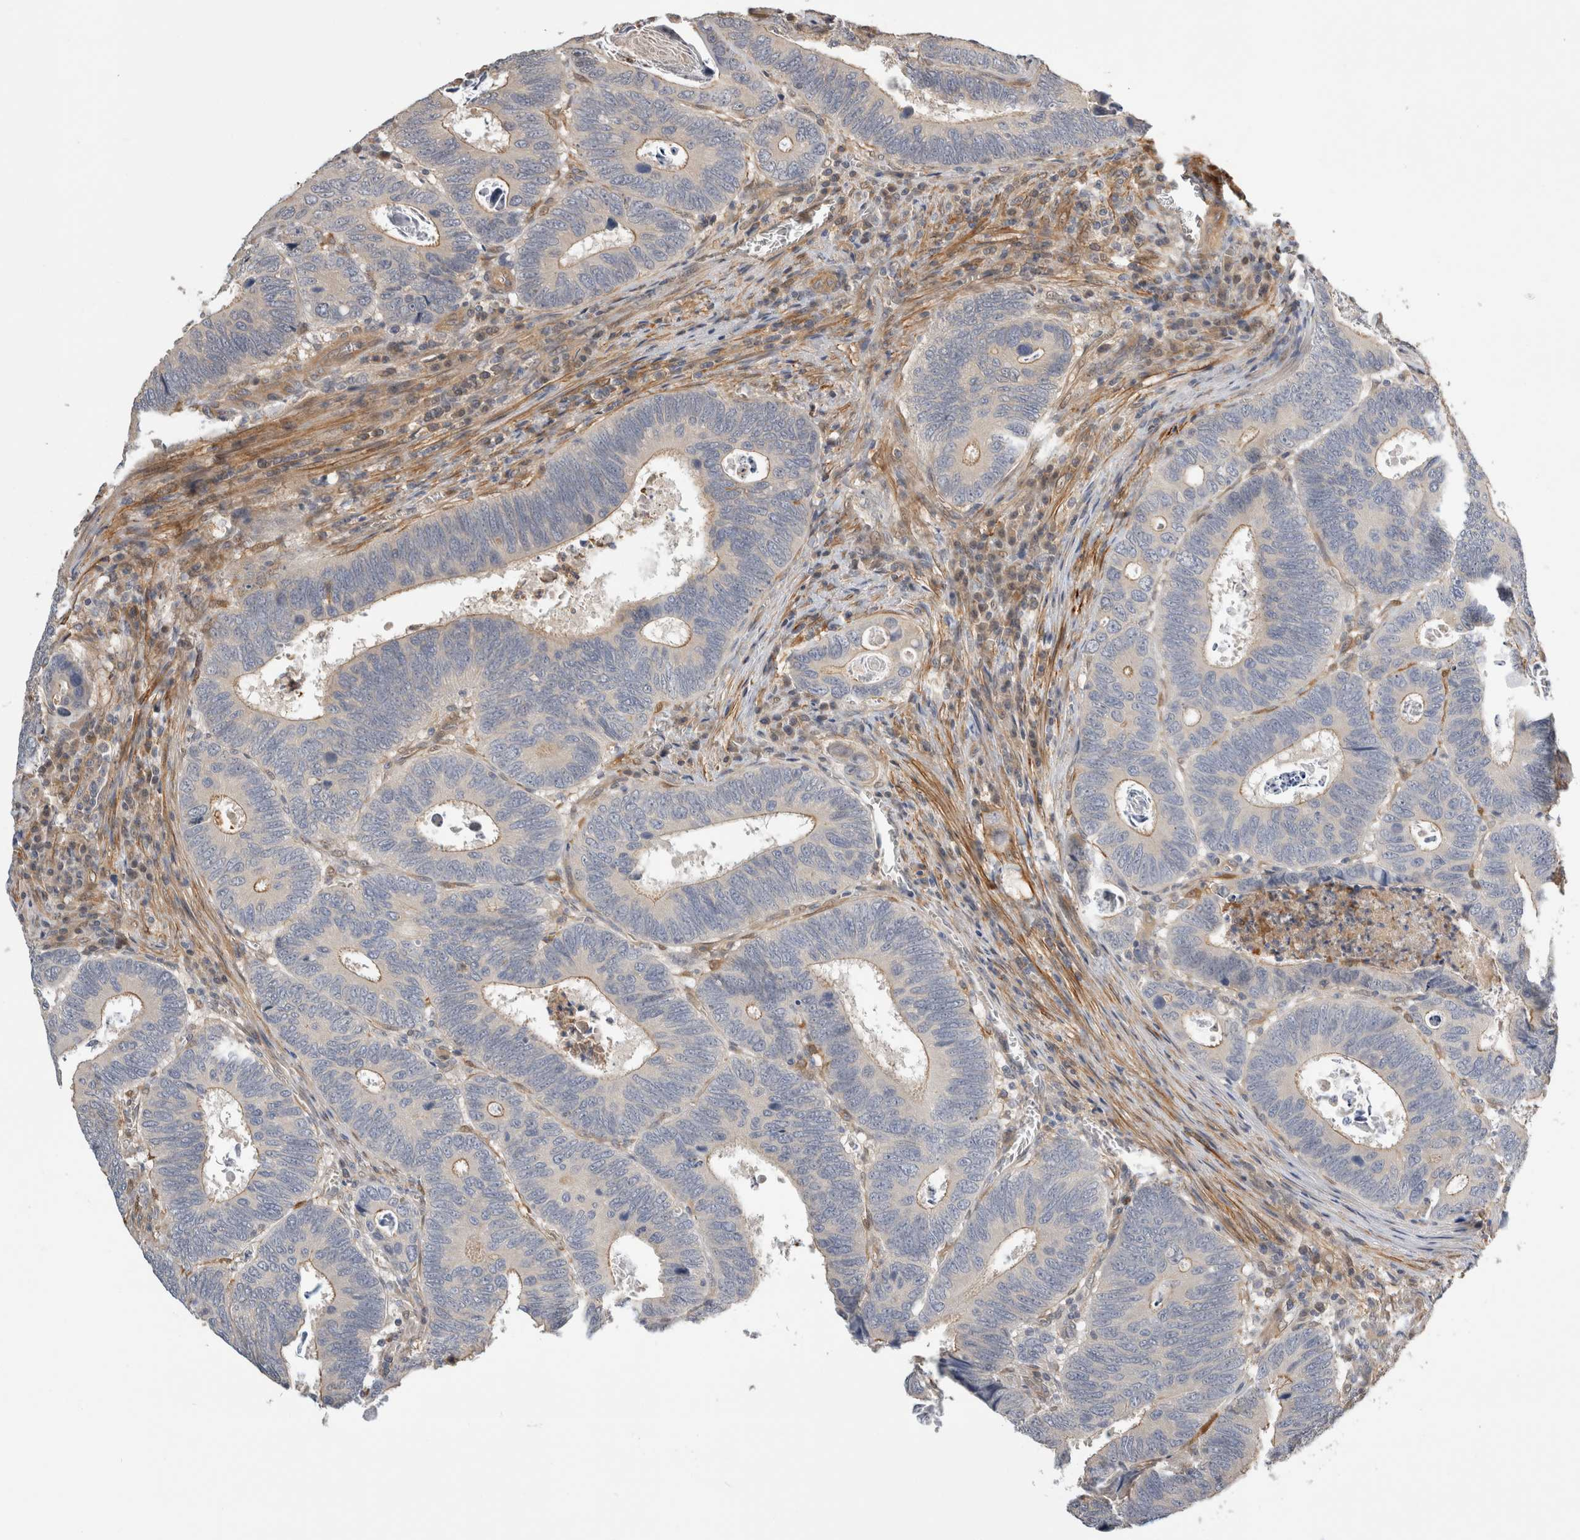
{"staining": {"intensity": "weak", "quantity": "<25%", "location": "cytoplasmic/membranous"}, "tissue": "colorectal cancer", "cell_type": "Tumor cells", "image_type": "cancer", "snomed": [{"axis": "morphology", "description": "Adenocarcinoma, NOS"}, {"axis": "topography", "description": "Colon"}], "caption": "The image displays no significant staining in tumor cells of colorectal cancer.", "gene": "PGM1", "patient": {"sex": "male", "age": 72}}